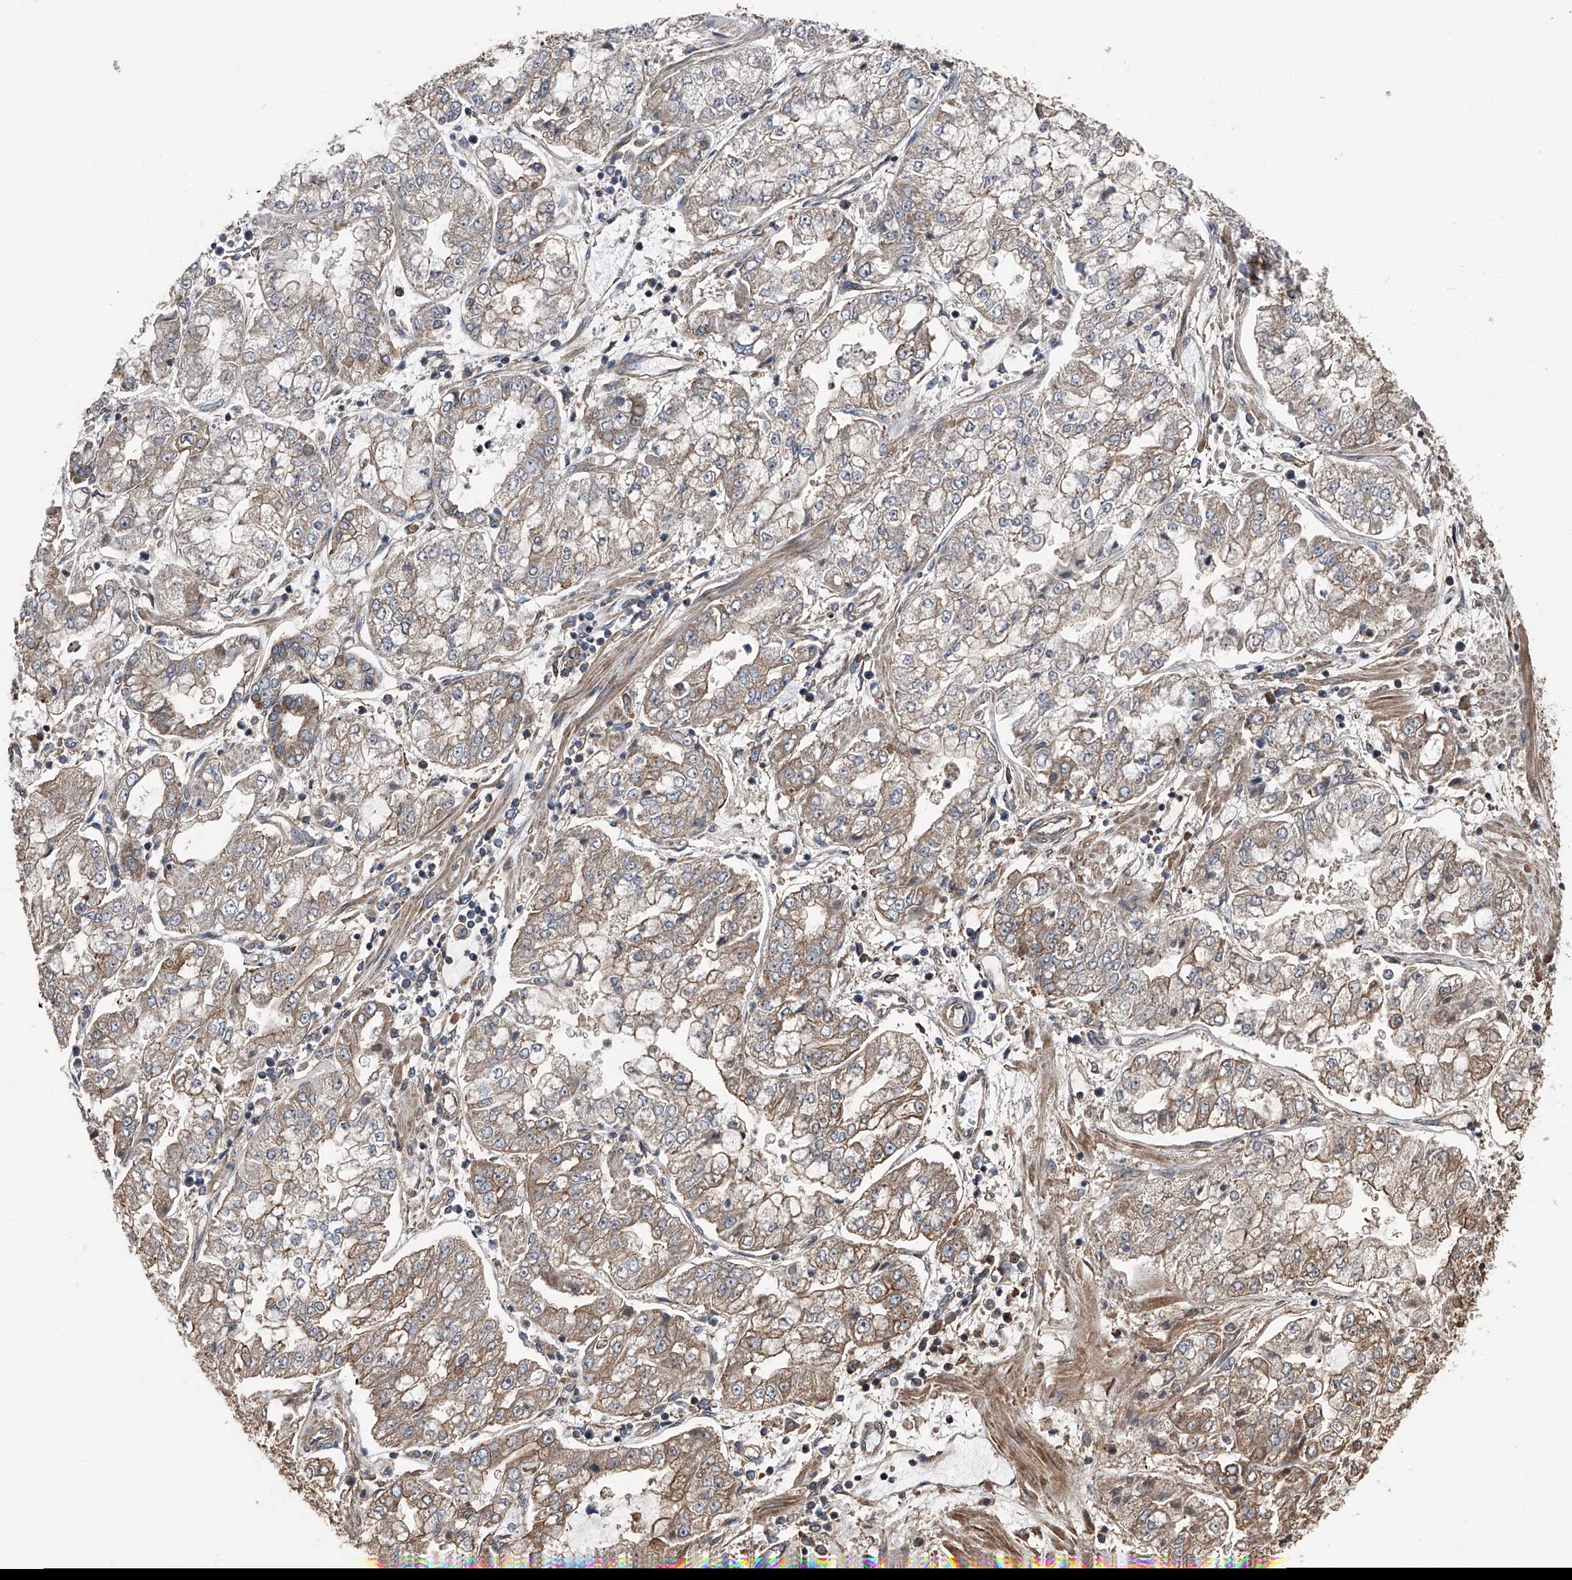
{"staining": {"intensity": "moderate", "quantity": "25%-75%", "location": "cytoplasmic/membranous"}, "tissue": "stomach cancer", "cell_type": "Tumor cells", "image_type": "cancer", "snomed": [{"axis": "morphology", "description": "Adenocarcinoma, NOS"}, {"axis": "topography", "description": "Stomach"}], "caption": "Stomach cancer stained with DAB (3,3'-diaminobenzidine) IHC exhibits medium levels of moderate cytoplasmic/membranous positivity in about 25%-75% of tumor cells. (DAB (3,3'-diaminobenzidine) IHC, brown staining for protein, blue staining for nuclei).", "gene": "KCNJ2", "patient": {"sex": "male", "age": 76}}